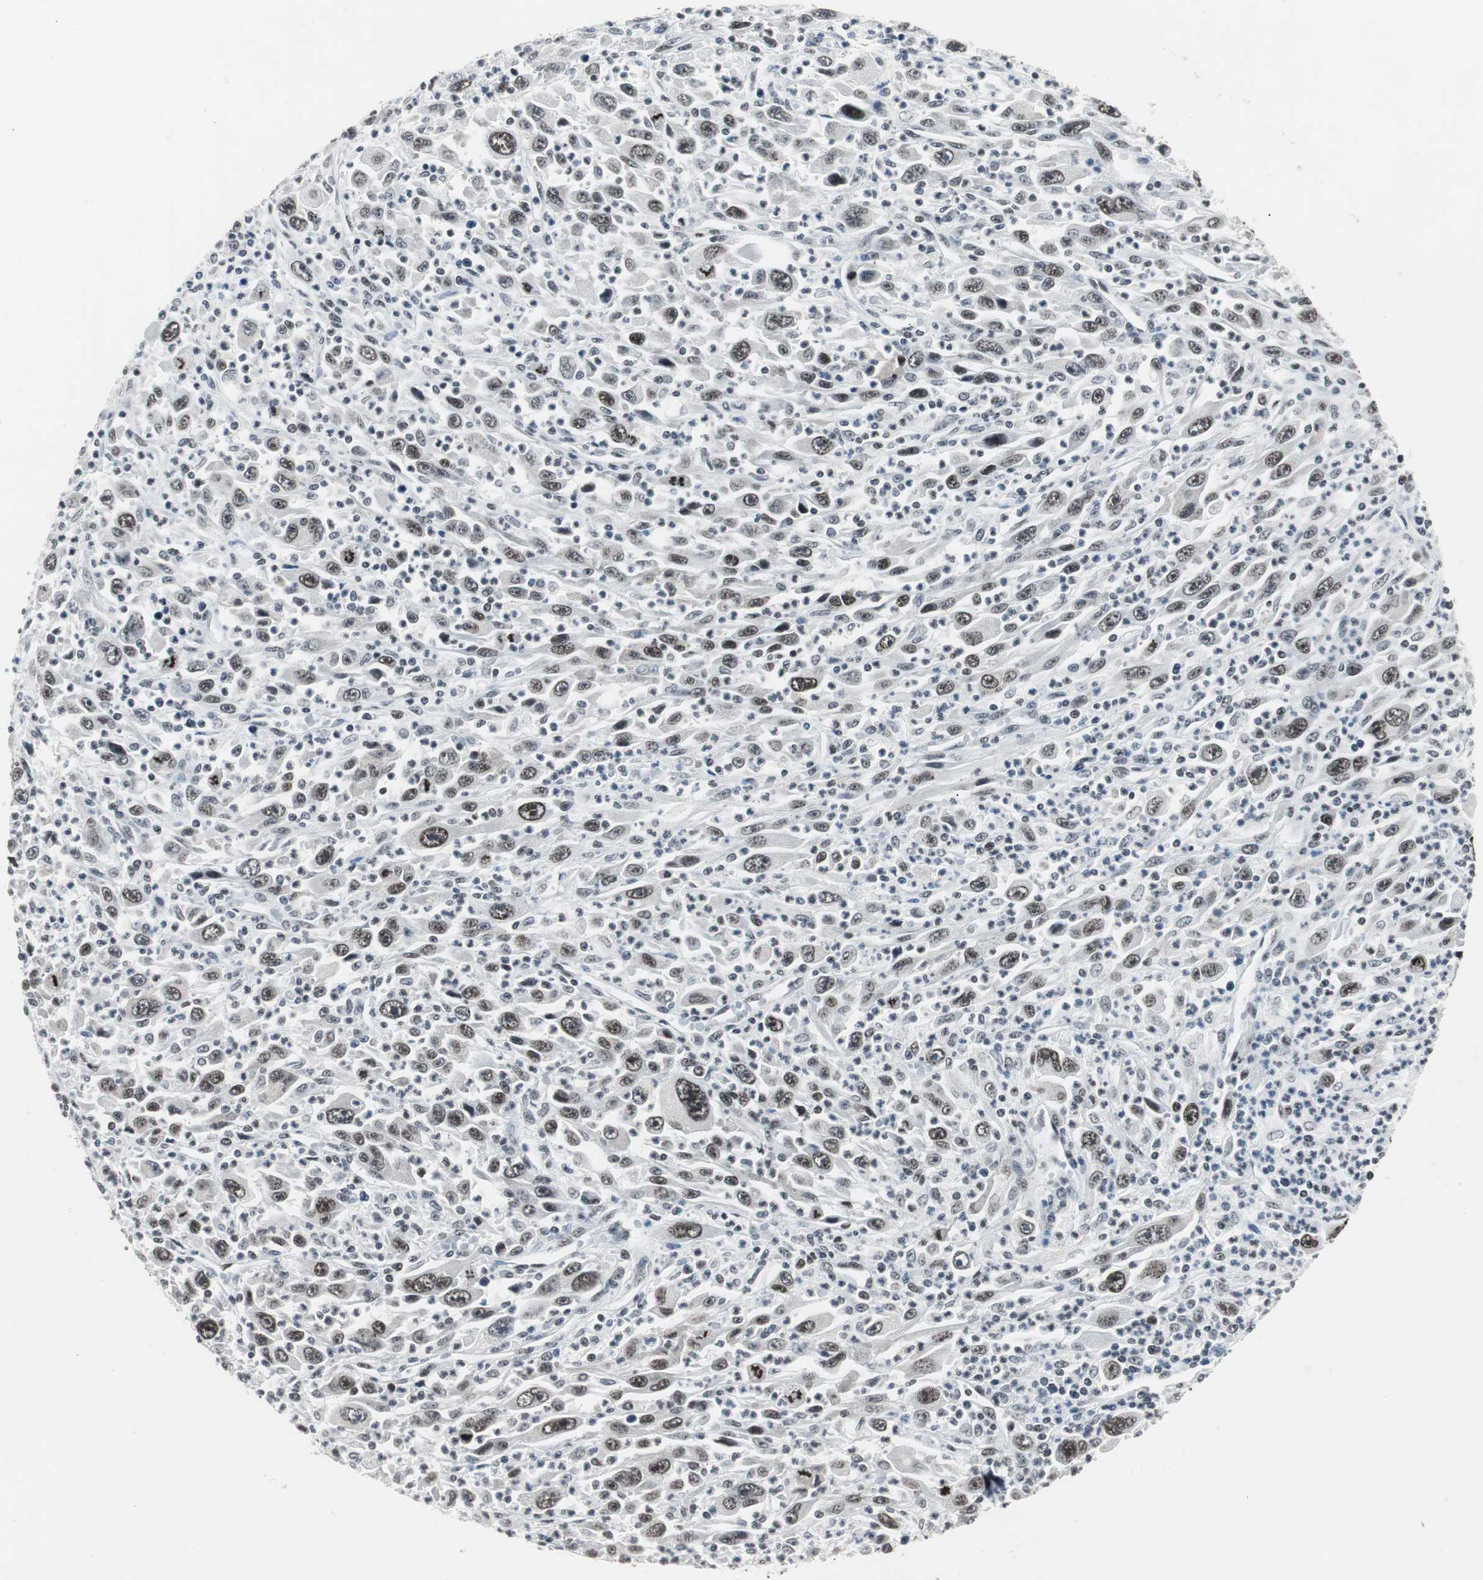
{"staining": {"intensity": "moderate", "quantity": ">75%", "location": "nuclear"}, "tissue": "melanoma", "cell_type": "Tumor cells", "image_type": "cancer", "snomed": [{"axis": "morphology", "description": "Malignant melanoma, Metastatic site"}, {"axis": "topography", "description": "Skin"}], "caption": "Malignant melanoma (metastatic site) tissue displays moderate nuclear expression in about >75% of tumor cells, visualized by immunohistochemistry.", "gene": "XRCC1", "patient": {"sex": "female", "age": 56}}